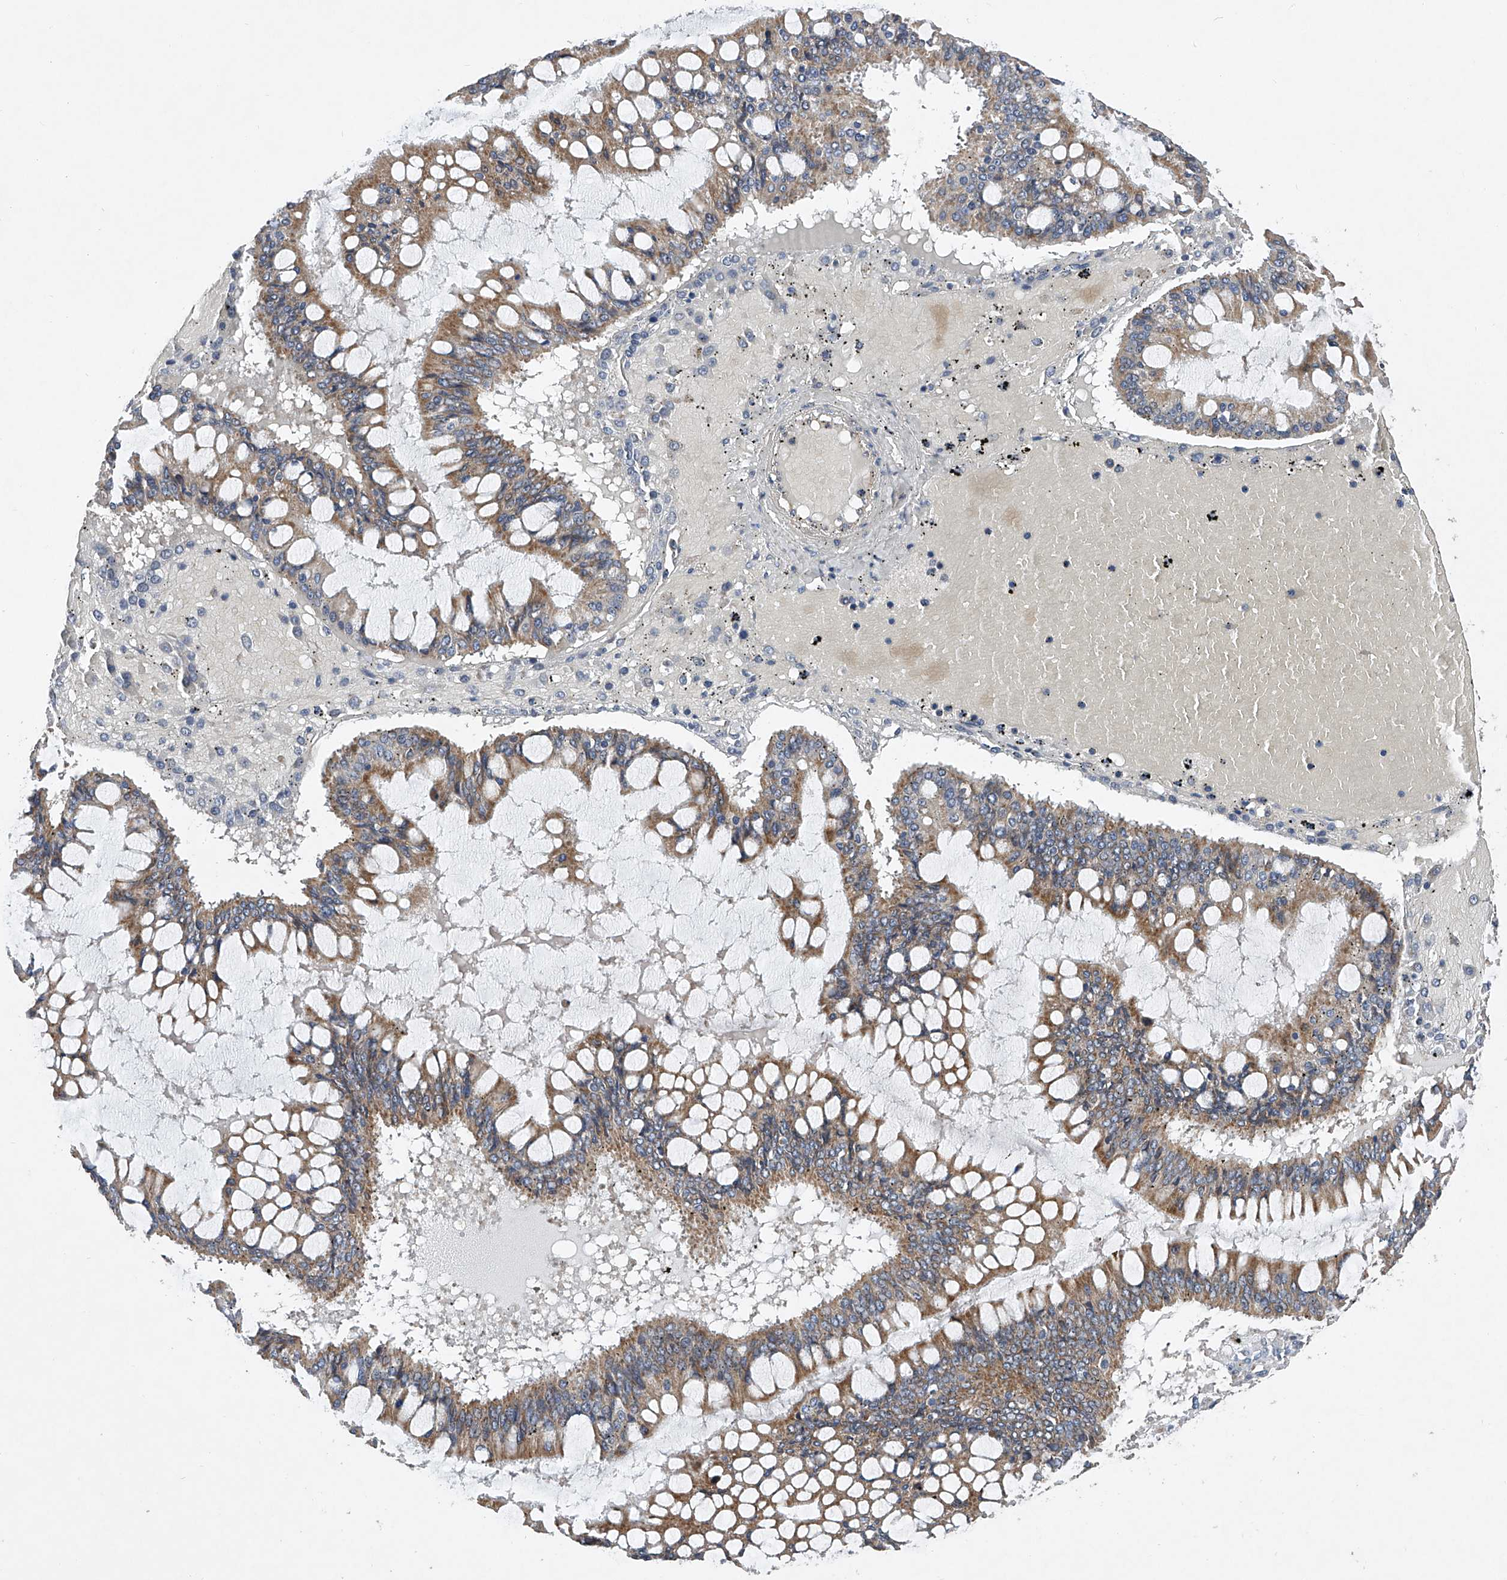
{"staining": {"intensity": "moderate", "quantity": ">75%", "location": "cytoplasmic/membranous"}, "tissue": "ovarian cancer", "cell_type": "Tumor cells", "image_type": "cancer", "snomed": [{"axis": "morphology", "description": "Cystadenocarcinoma, mucinous, NOS"}, {"axis": "topography", "description": "Ovary"}], "caption": "Immunohistochemical staining of human ovarian cancer demonstrates medium levels of moderate cytoplasmic/membranous staining in approximately >75% of tumor cells.", "gene": "BCKDHB", "patient": {"sex": "female", "age": 73}}